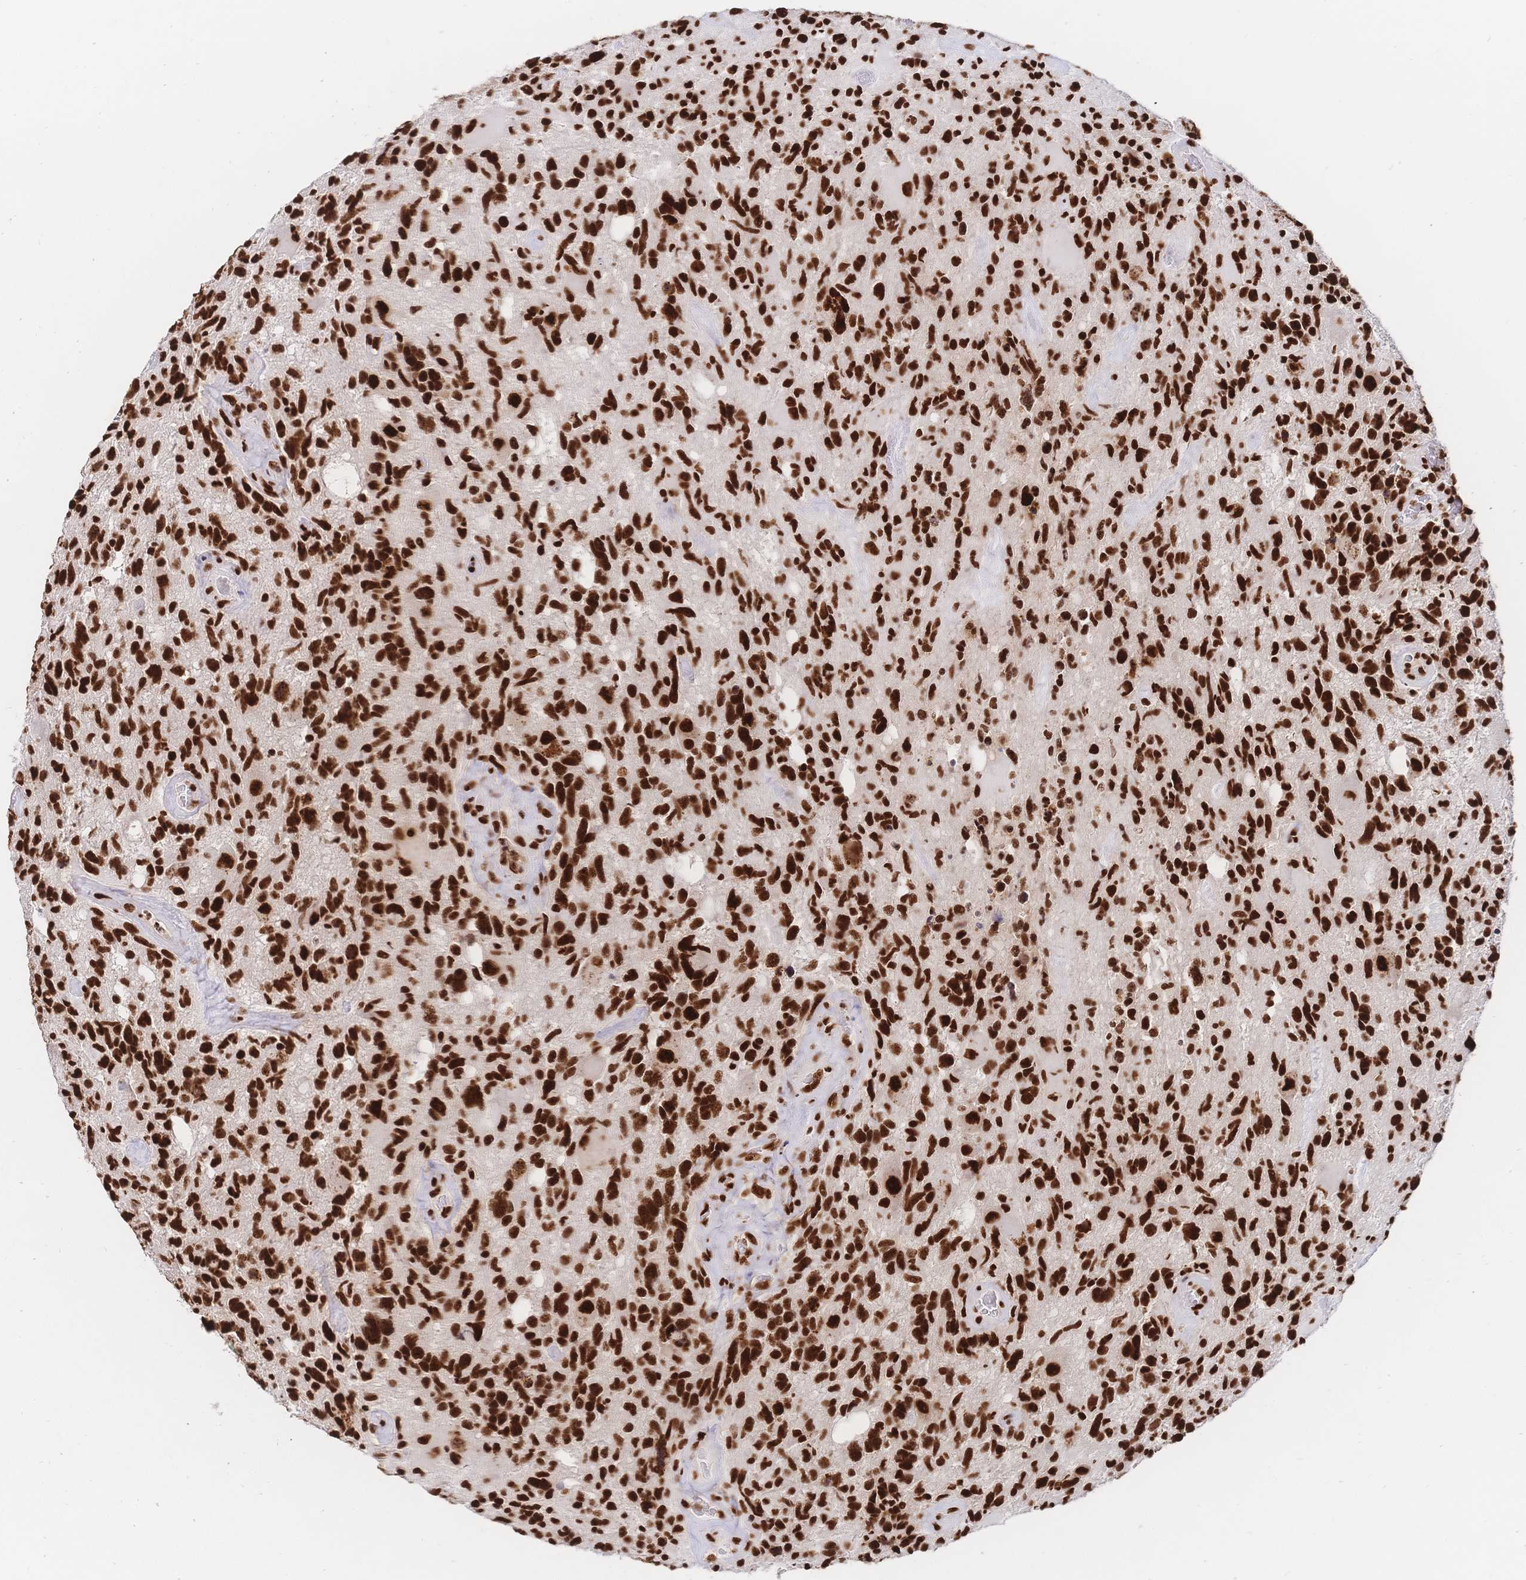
{"staining": {"intensity": "strong", "quantity": ">75%", "location": "nuclear"}, "tissue": "glioma", "cell_type": "Tumor cells", "image_type": "cancer", "snomed": [{"axis": "morphology", "description": "Glioma, malignant, High grade"}, {"axis": "topography", "description": "Brain"}], "caption": "IHC photomicrograph of human malignant glioma (high-grade) stained for a protein (brown), which shows high levels of strong nuclear staining in about >75% of tumor cells.", "gene": "SRSF1", "patient": {"sex": "male", "age": 49}}